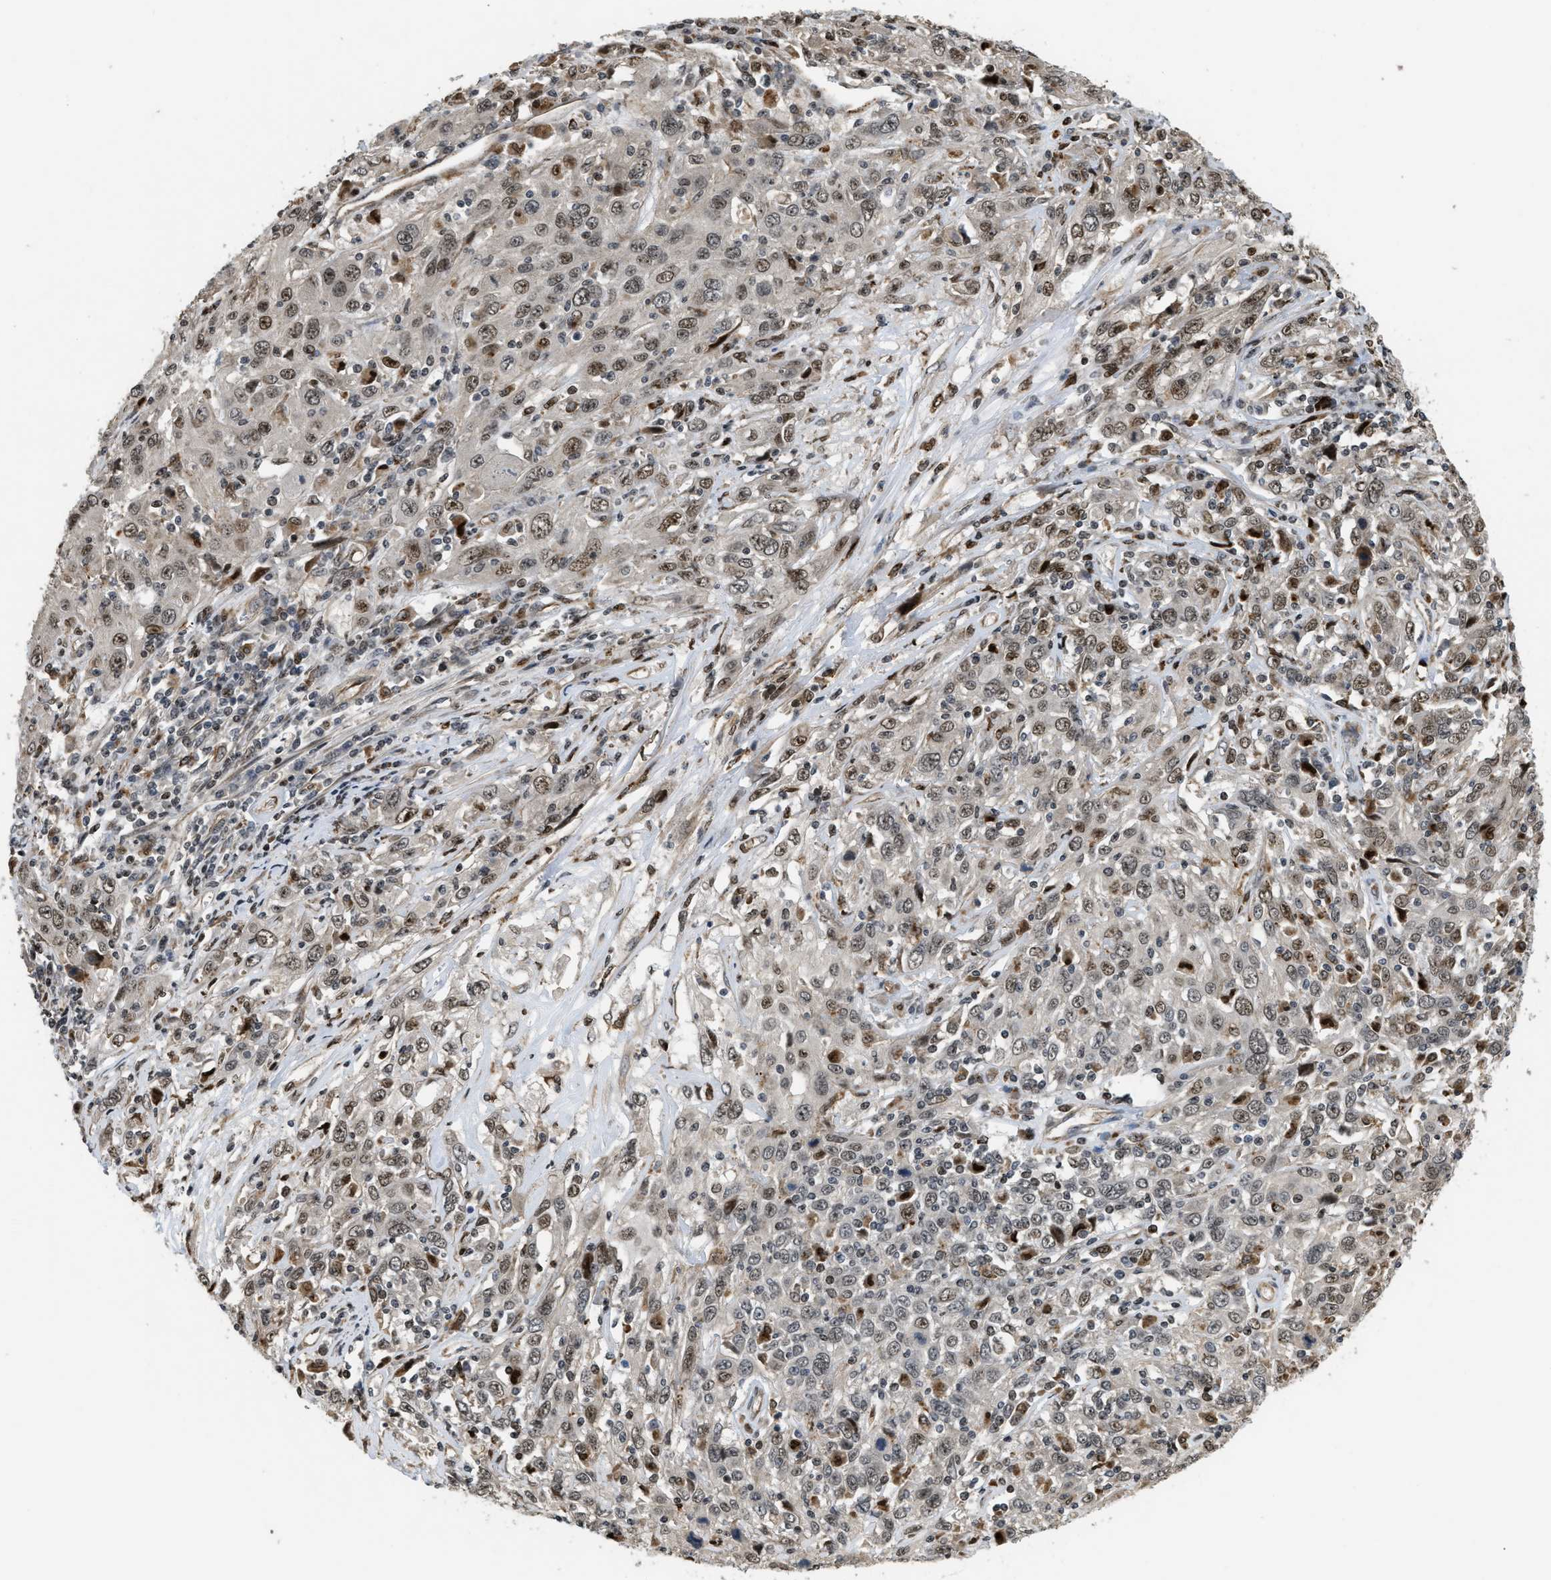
{"staining": {"intensity": "strong", "quantity": "25%-75%", "location": "nuclear"}, "tissue": "cervical cancer", "cell_type": "Tumor cells", "image_type": "cancer", "snomed": [{"axis": "morphology", "description": "Squamous cell carcinoma, NOS"}, {"axis": "topography", "description": "Cervix"}], "caption": "A high-resolution image shows immunohistochemistry staining of cervical cancer, which shows strong nuclear staining in approximately 25%-75% of tumor cells.", "gene": "LTA4H", "patient": {"sex": "female", "age": 46}}